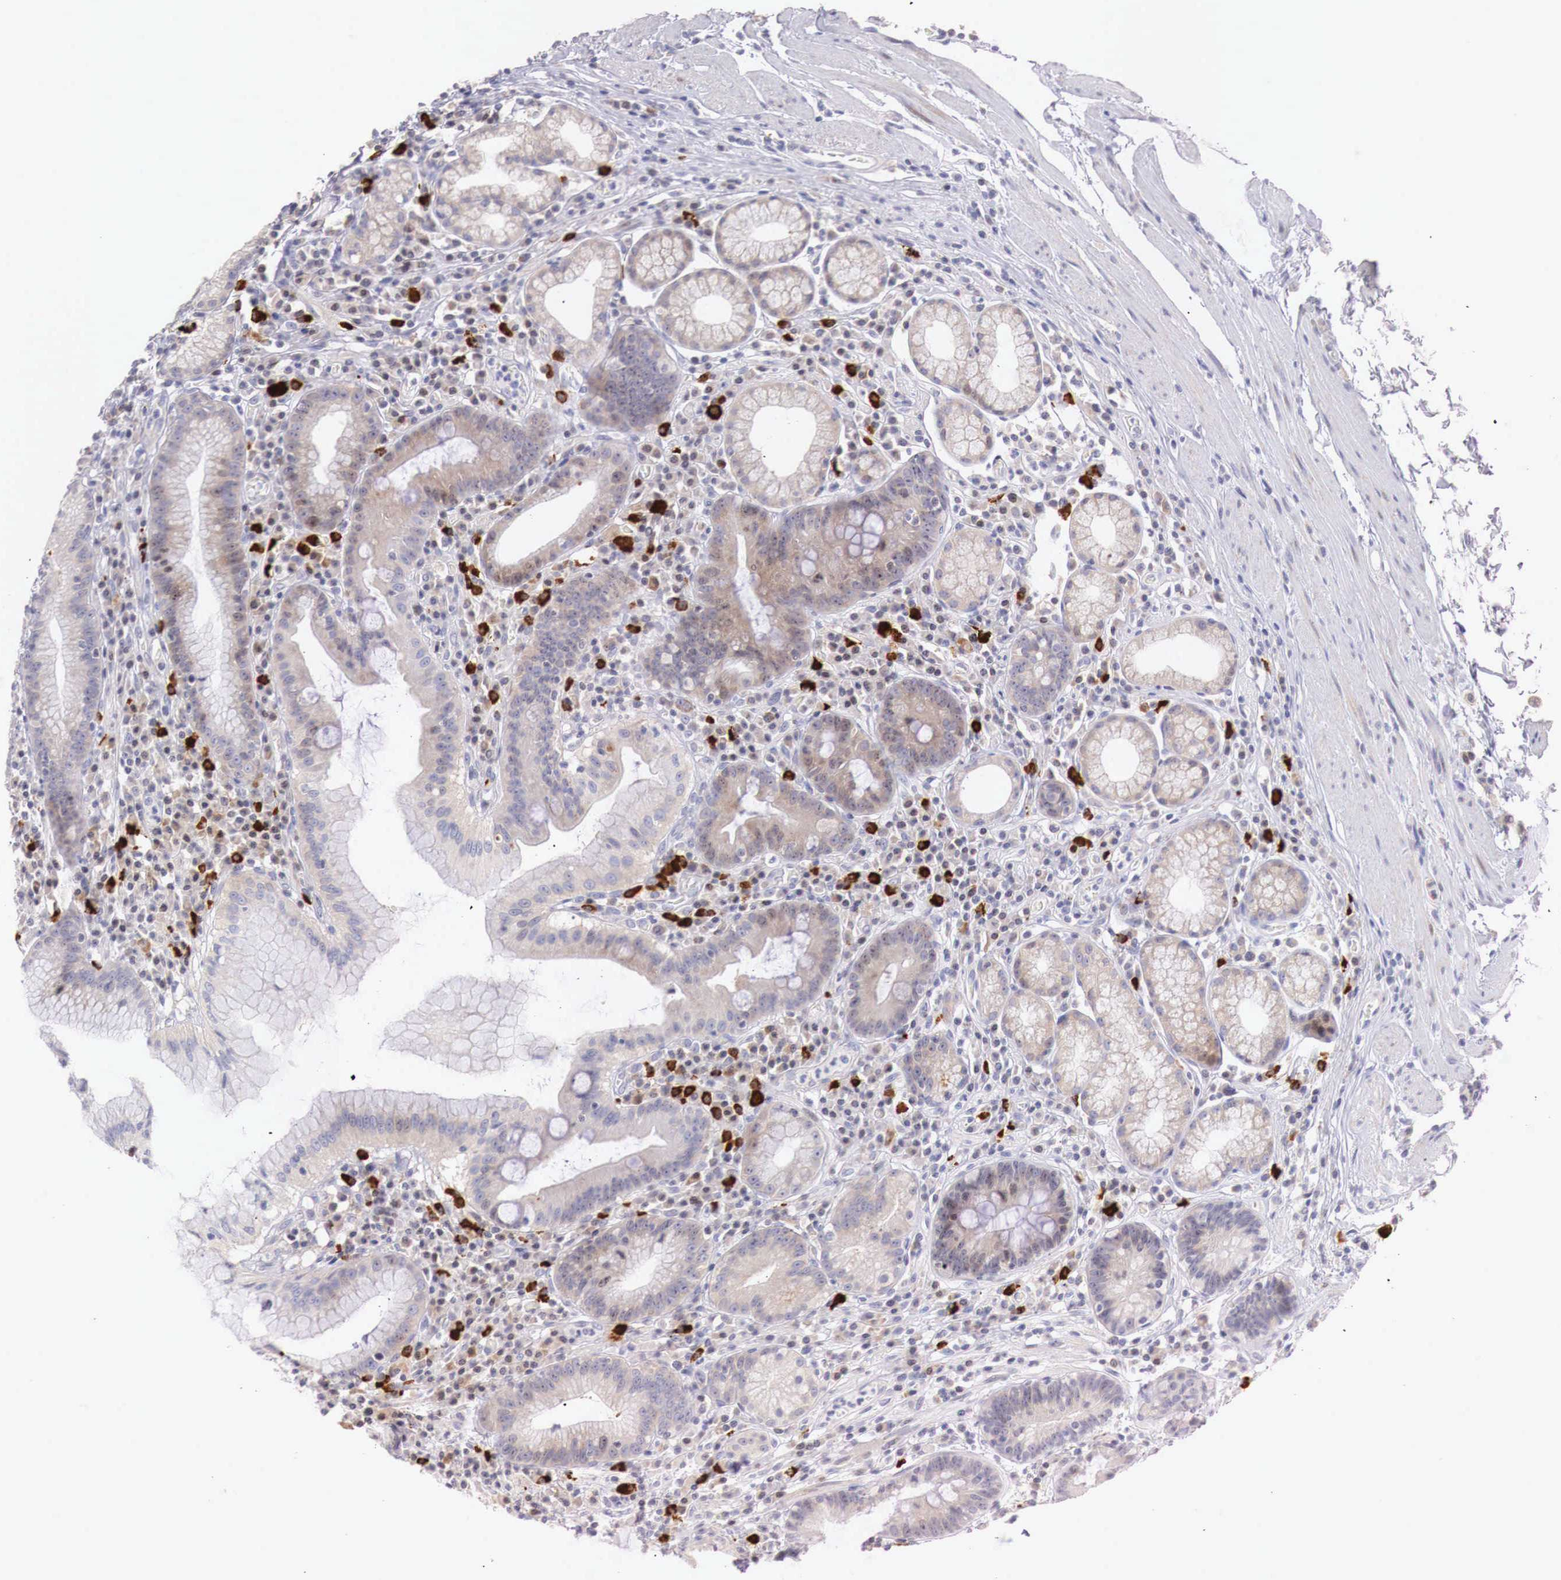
{"staining": {"intensity": "weak", "quantity": "<25%", "location": "cytoplasmic/membranous"}, "tissue": "stomach", "cell_type": "Glandular cells", "image_type": "normal", "snomed": [{"axis": "morphology", "description": "Normal tissue, NOS"}, {"axis": "topography", "description": "Stomach, lower"}], "caption": "Immunohistochemistry (IHC) of unremarkable human stomach demonstrates no positivity in glandular cells.", "gene": "CLCN5", "patient": {"sex": "male", "age": 58}}